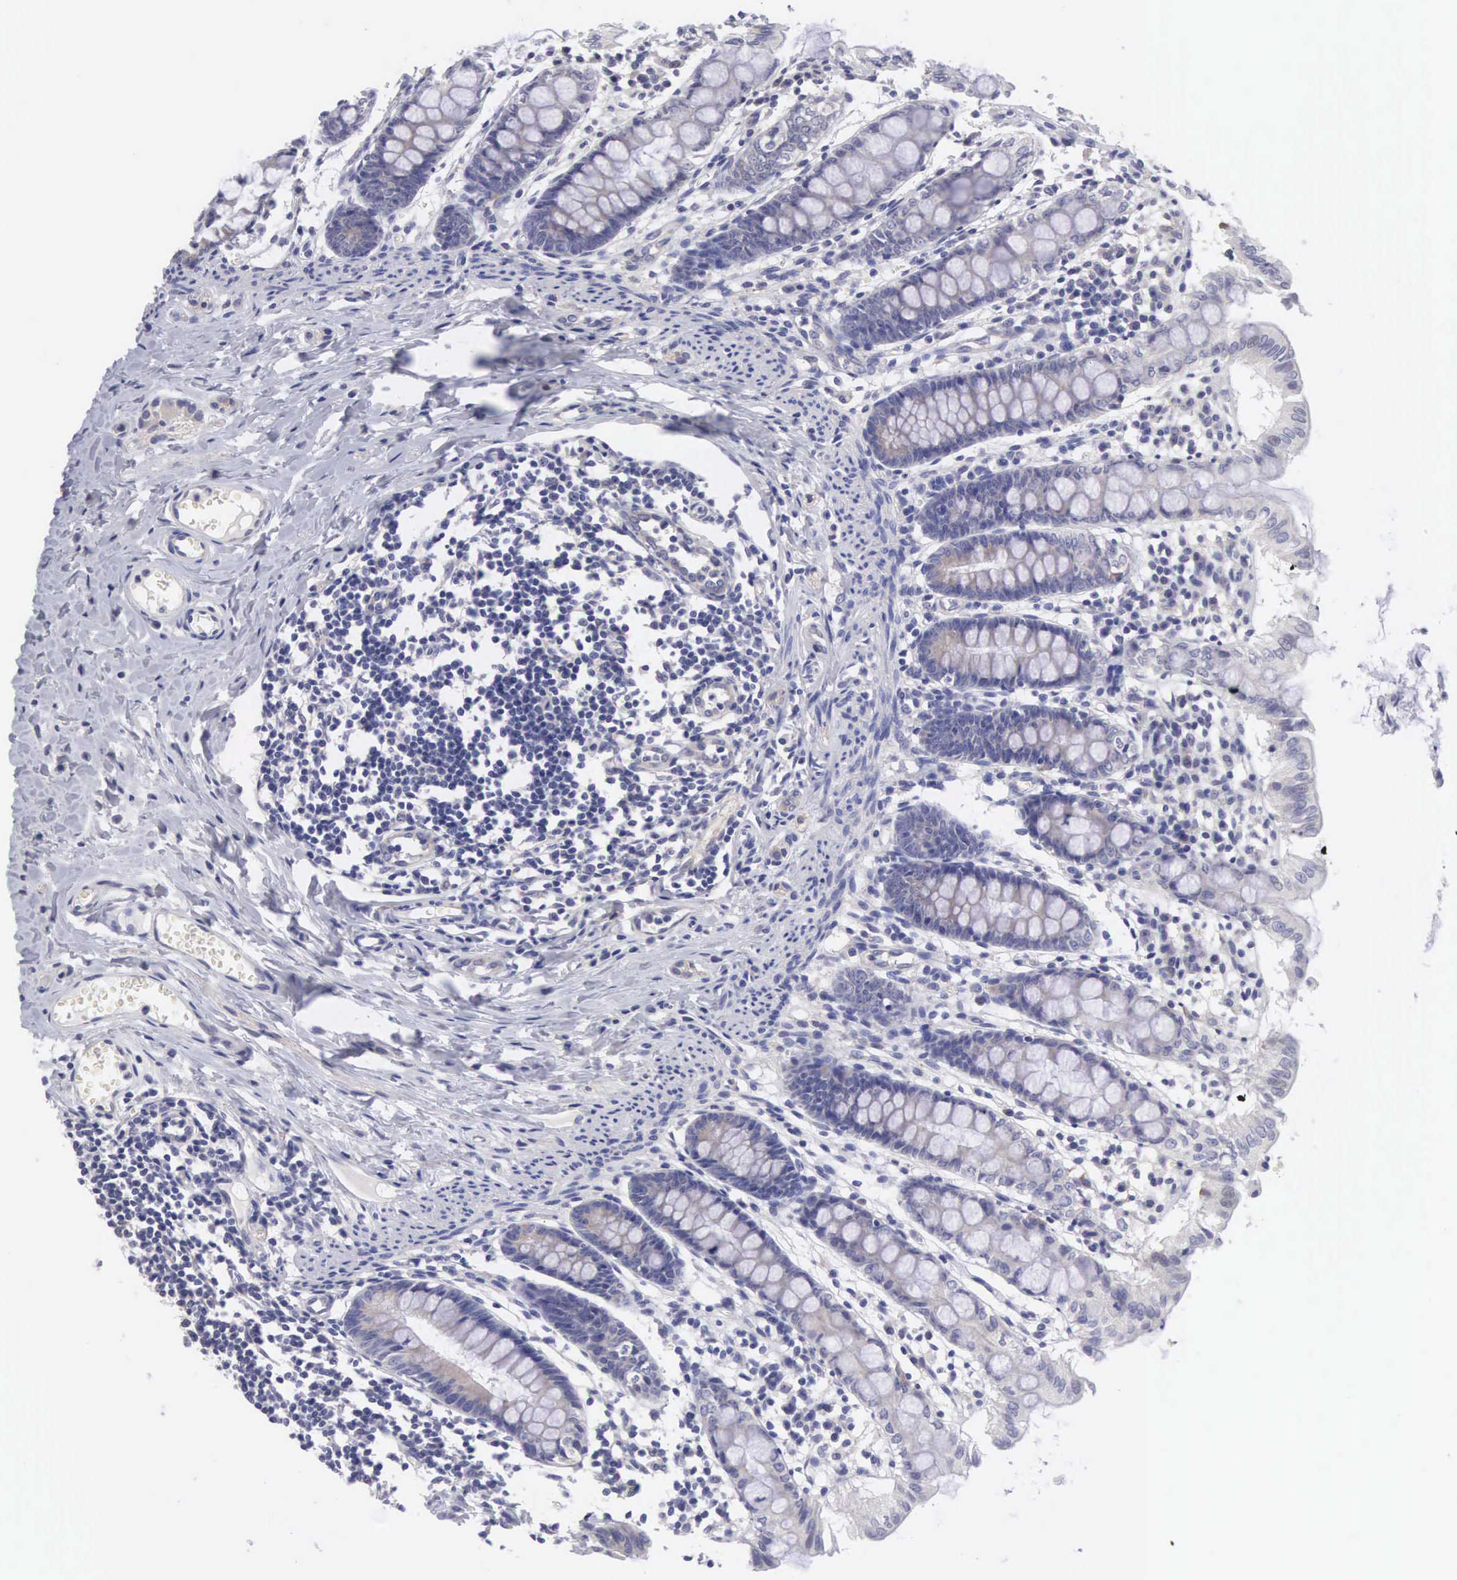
{"staining": {"intensity": "negative", "quantity": "none", "location": "none"}, "tissue": "colon", "cell_type": "Endothelial cells", "image_type": "normal", "snomed": [{"axis": "morphology", "description": "Normal tissue, NOS"}, {"axis": "topography", "description": "Colon"}], "caption": "Colon stained for a protein using IHC displays no staining endothelial cells.", "gene": "SLITRK4", "patient": {"sex": "male", "age": 1}}